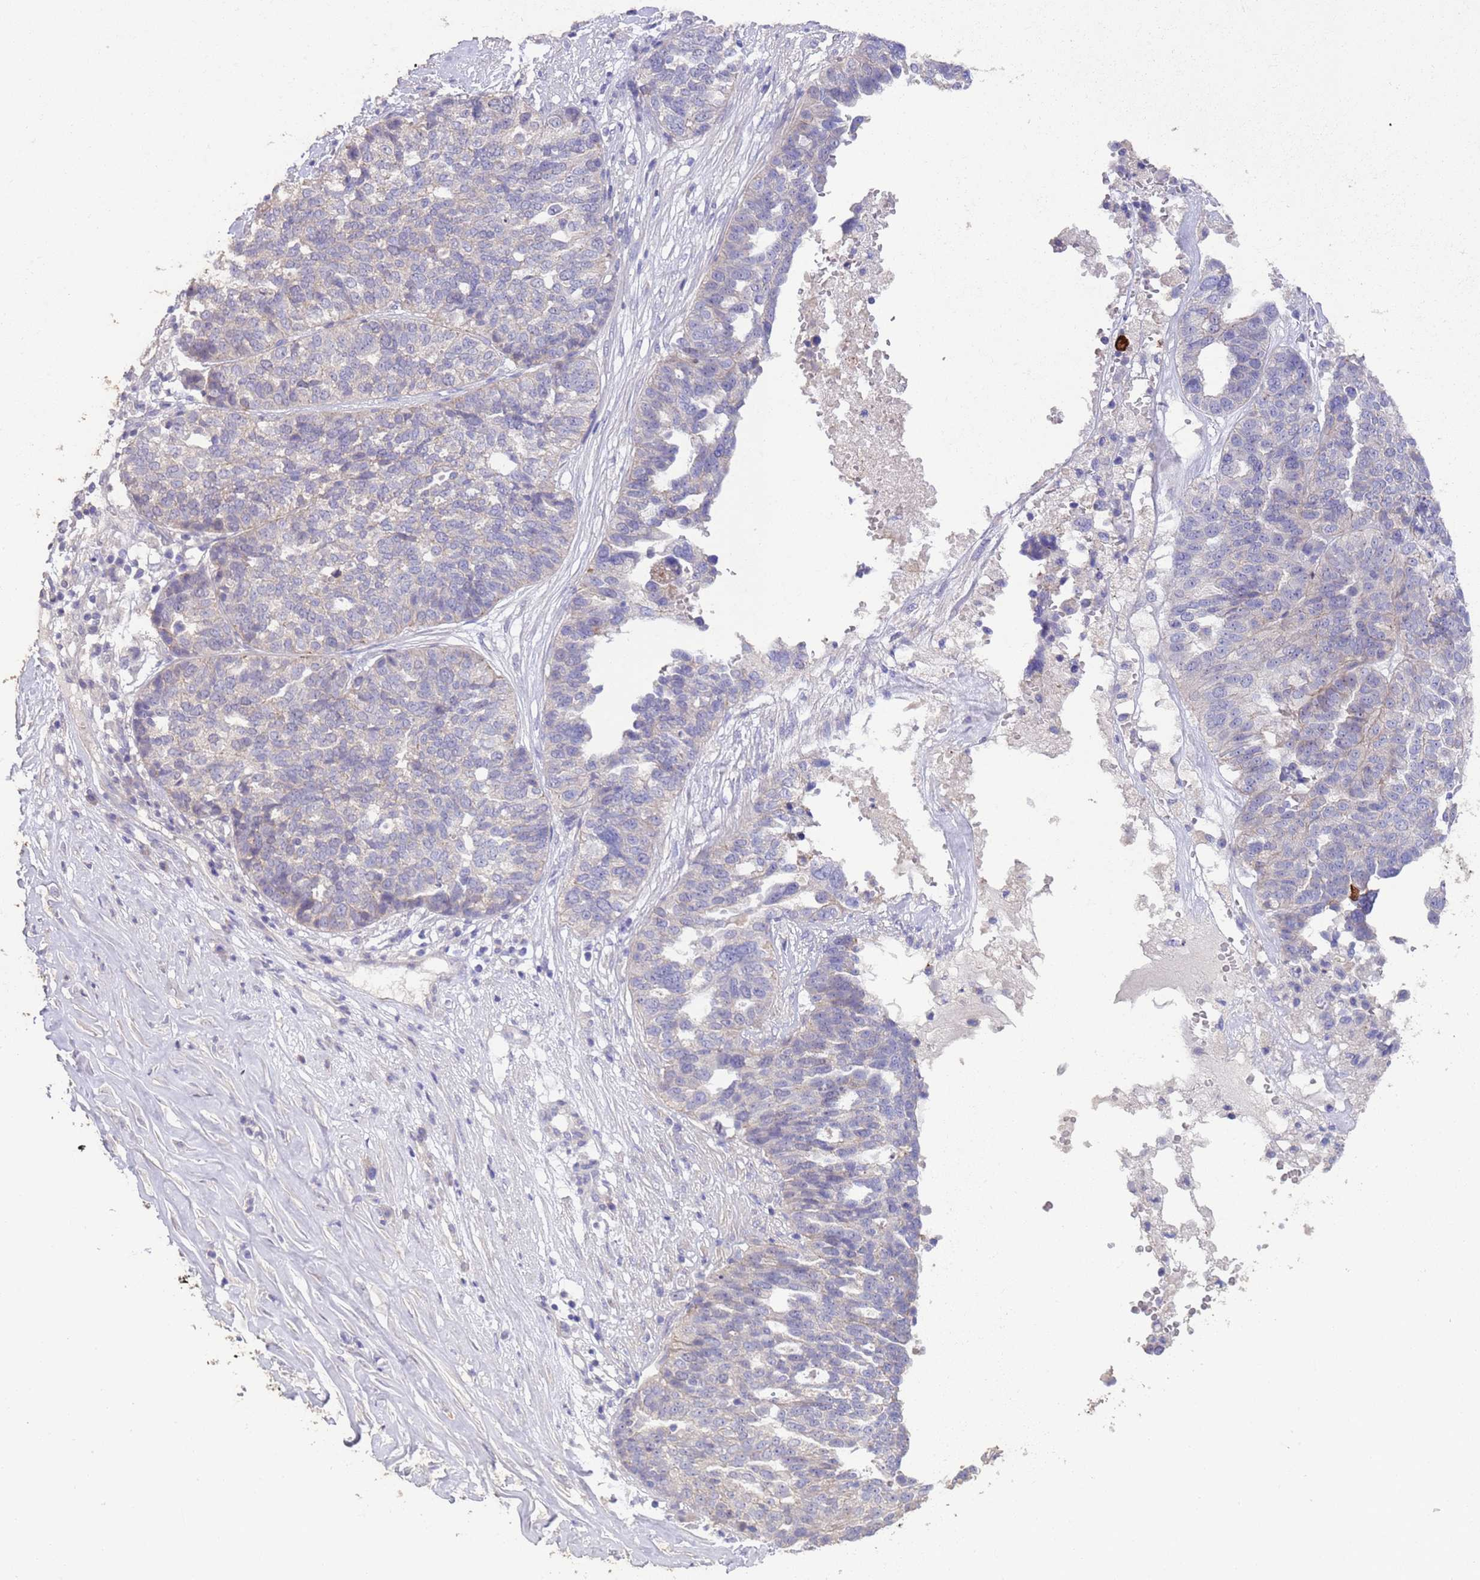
{"staining": {"intensity": "negative", "quantity": "none", "location": "none"}, "tissue": "ovarian cancer", "cell_type": "Tumor cells", "image_type": "cancer", "snomed": [{"axis": "morphology", "description": "Cystadenocarcinoma, serous, NOS"}, {"axis": "topography", "description": "Ovary"}], "caption": "An immunohistochemistry (IHC) histopathology image of serous cystadenocarcinoma (ovarian) is shown. There is no staining in tumor cells of serous cystadenocarcinoma (ovarian).", "gene": "SLC9B2", "patient": {"sex": "female", "age": 59}}